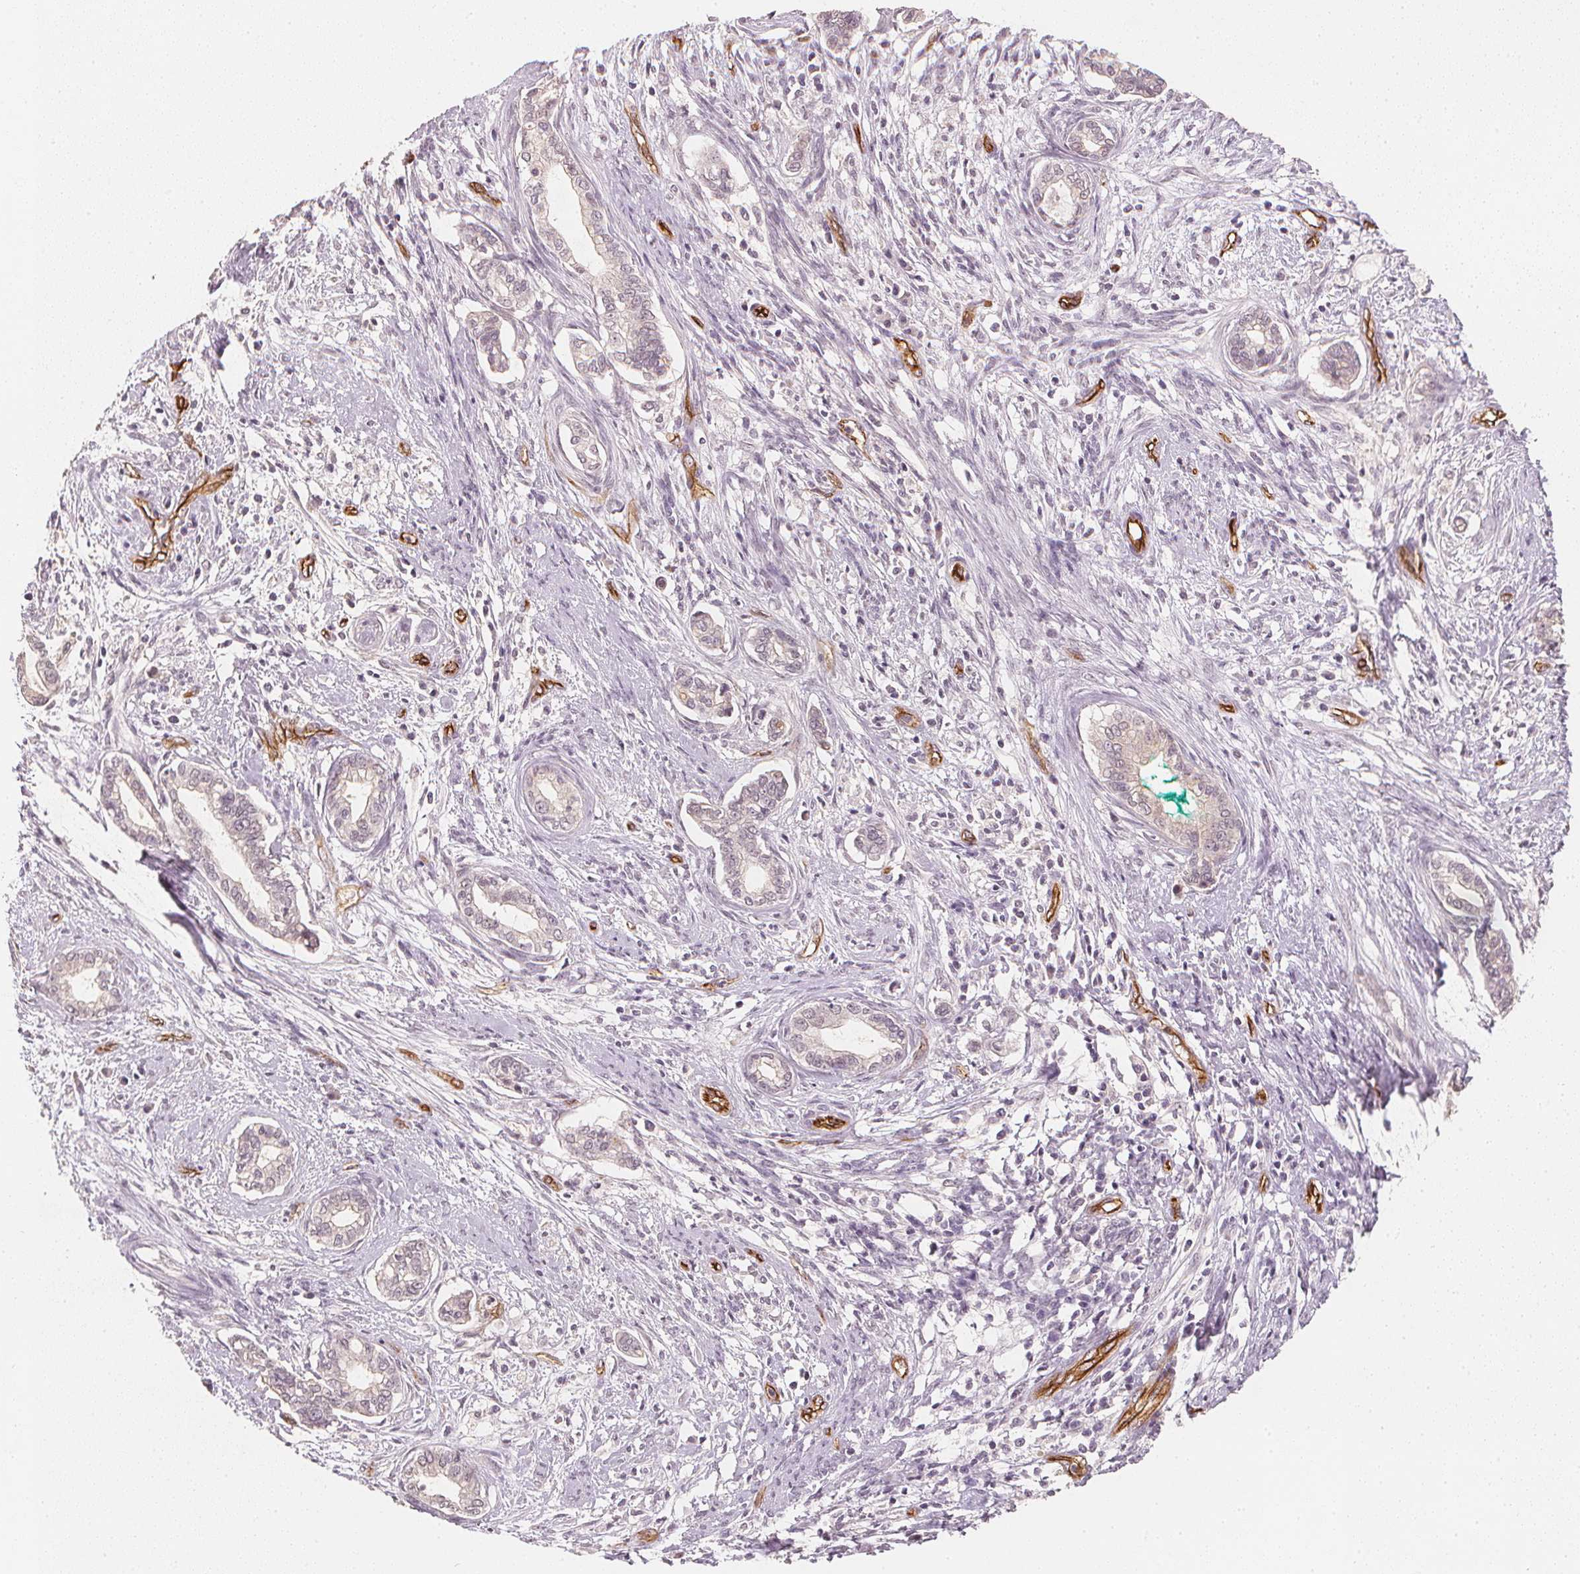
{"staining": {"intensity": "weak", "quantity": "<25%", "location": "cytoplasmic/membranous"}, "tissue": "cervical cancer", "cell_type": "Tumor cells", "image_type": "cancer", "snomed": [{"axis": "morphology", "description": "Adenocarcinoma, NOS"}, {"axis": "topography", "description": "Cervix"}], "caption": "The histopathology image shows no significant expression in tumor cells of cervical cancer.", "gene": "CIB1", "patient": {"sex": "female", "age": 62}}